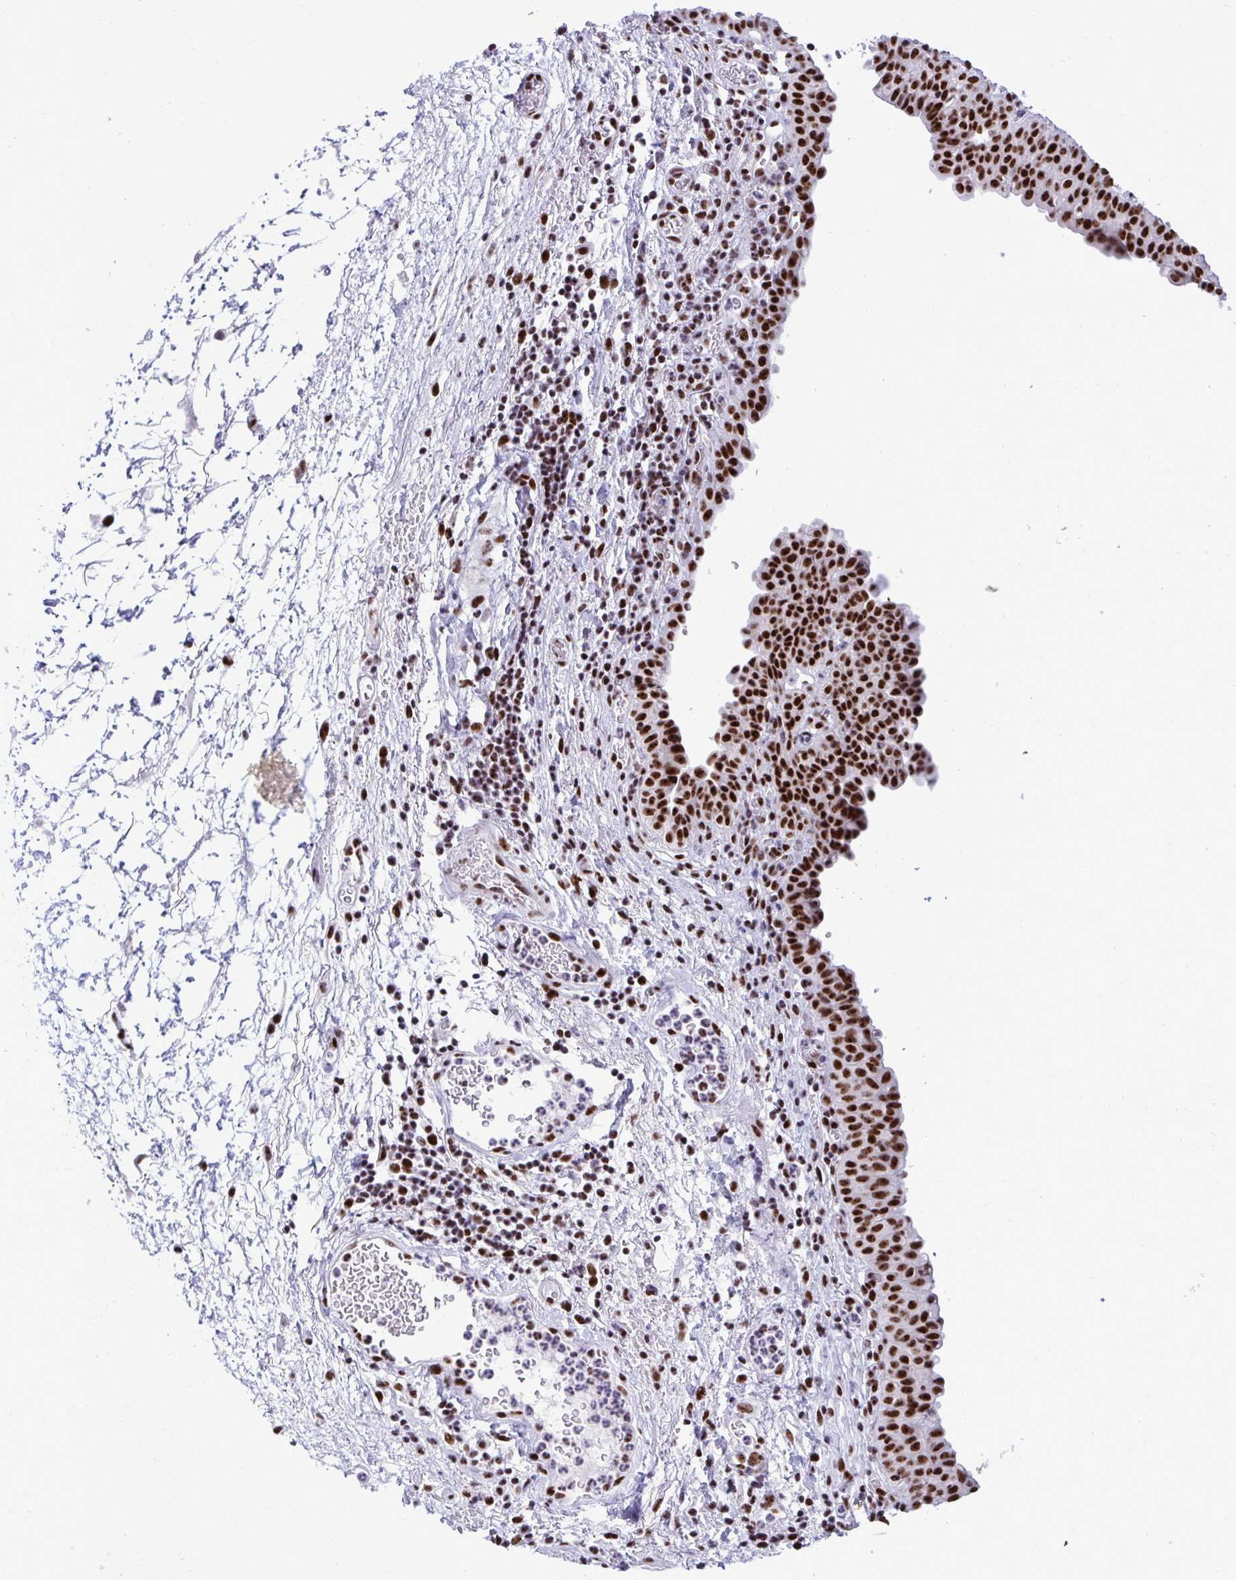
{"staining": {"intensity": "strong", "quantity": ">75%", "location": "nuclear"}, "tissue": "urinary bladder", "cell_type": "Urothelial cells", "image_type": "normal", "snomed": [{"axis": "morphology", "description": "Normal tissue, NOS"}, {"axis": "morphology", "description": "Inflammation, NOS"}, {"axis": "topography", "description": "Urinary bladder"}], "caption": "Immunohistochemistry of benign urinary bladder displays high levels of strong nuclear staining in about >75% of urothelial cells.", "gene": "PELP1", "patient": {"sex": "male", "age": 57}}